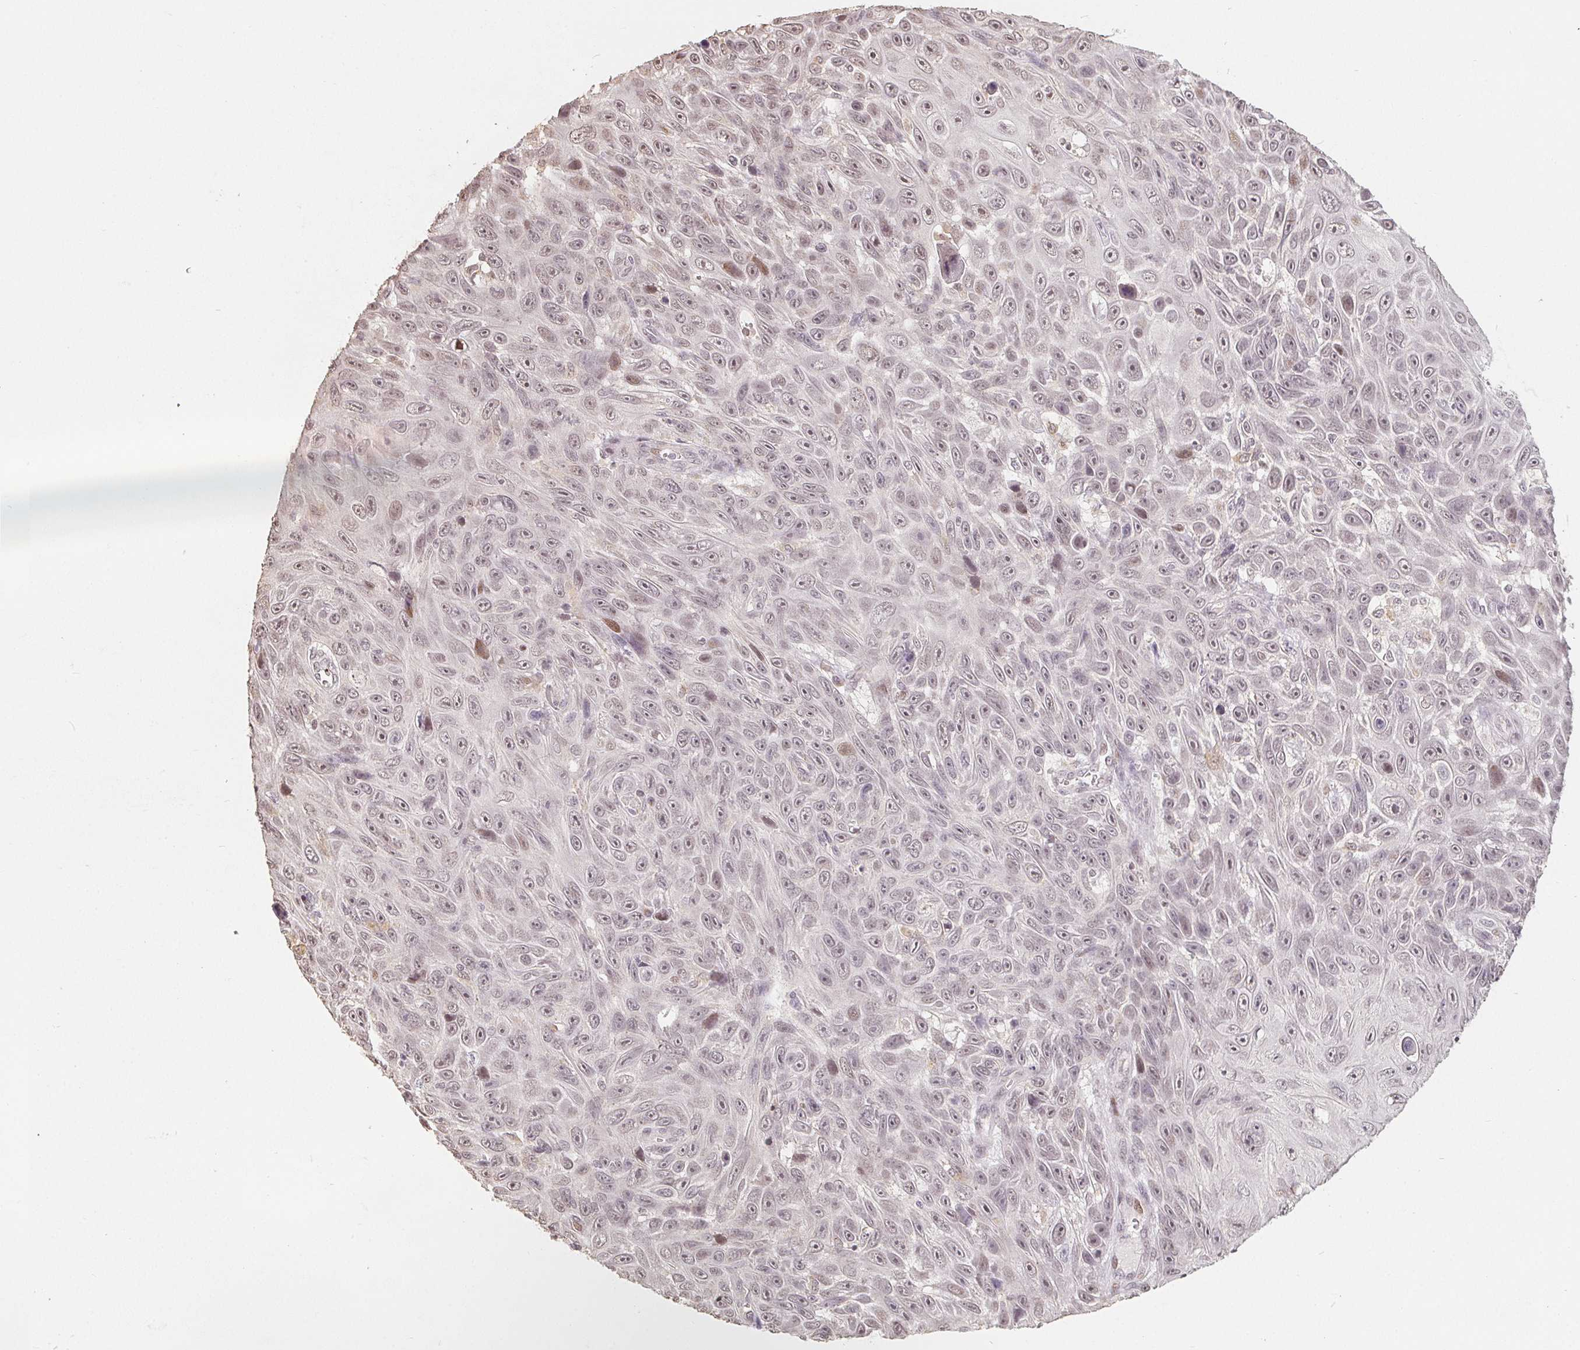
{"staining": {"intensity": "weak", "quantity": "25%-75%", "location": "nuclear"}, "tissue": "skin cancer", "cell_type": "Tumor cells", "image_type": "cancer", "snomed": [{"axis": "morphology", "description": "Squamous cell carcinoma, NOS"}, {"axis": "topography", "description": "Skin"}], "caption": "A brown stain shows weak nuclear expression of a protein in human skin cancer tumor cells. The staining is performed using DAB (3,3'-diaminobenzidine) brown chromogen to label protein expression. The nuclei are counter-stained blue using hematoxylin.", "gene": "CCDC138", "patient": {"sex": "male", "age": 82}}